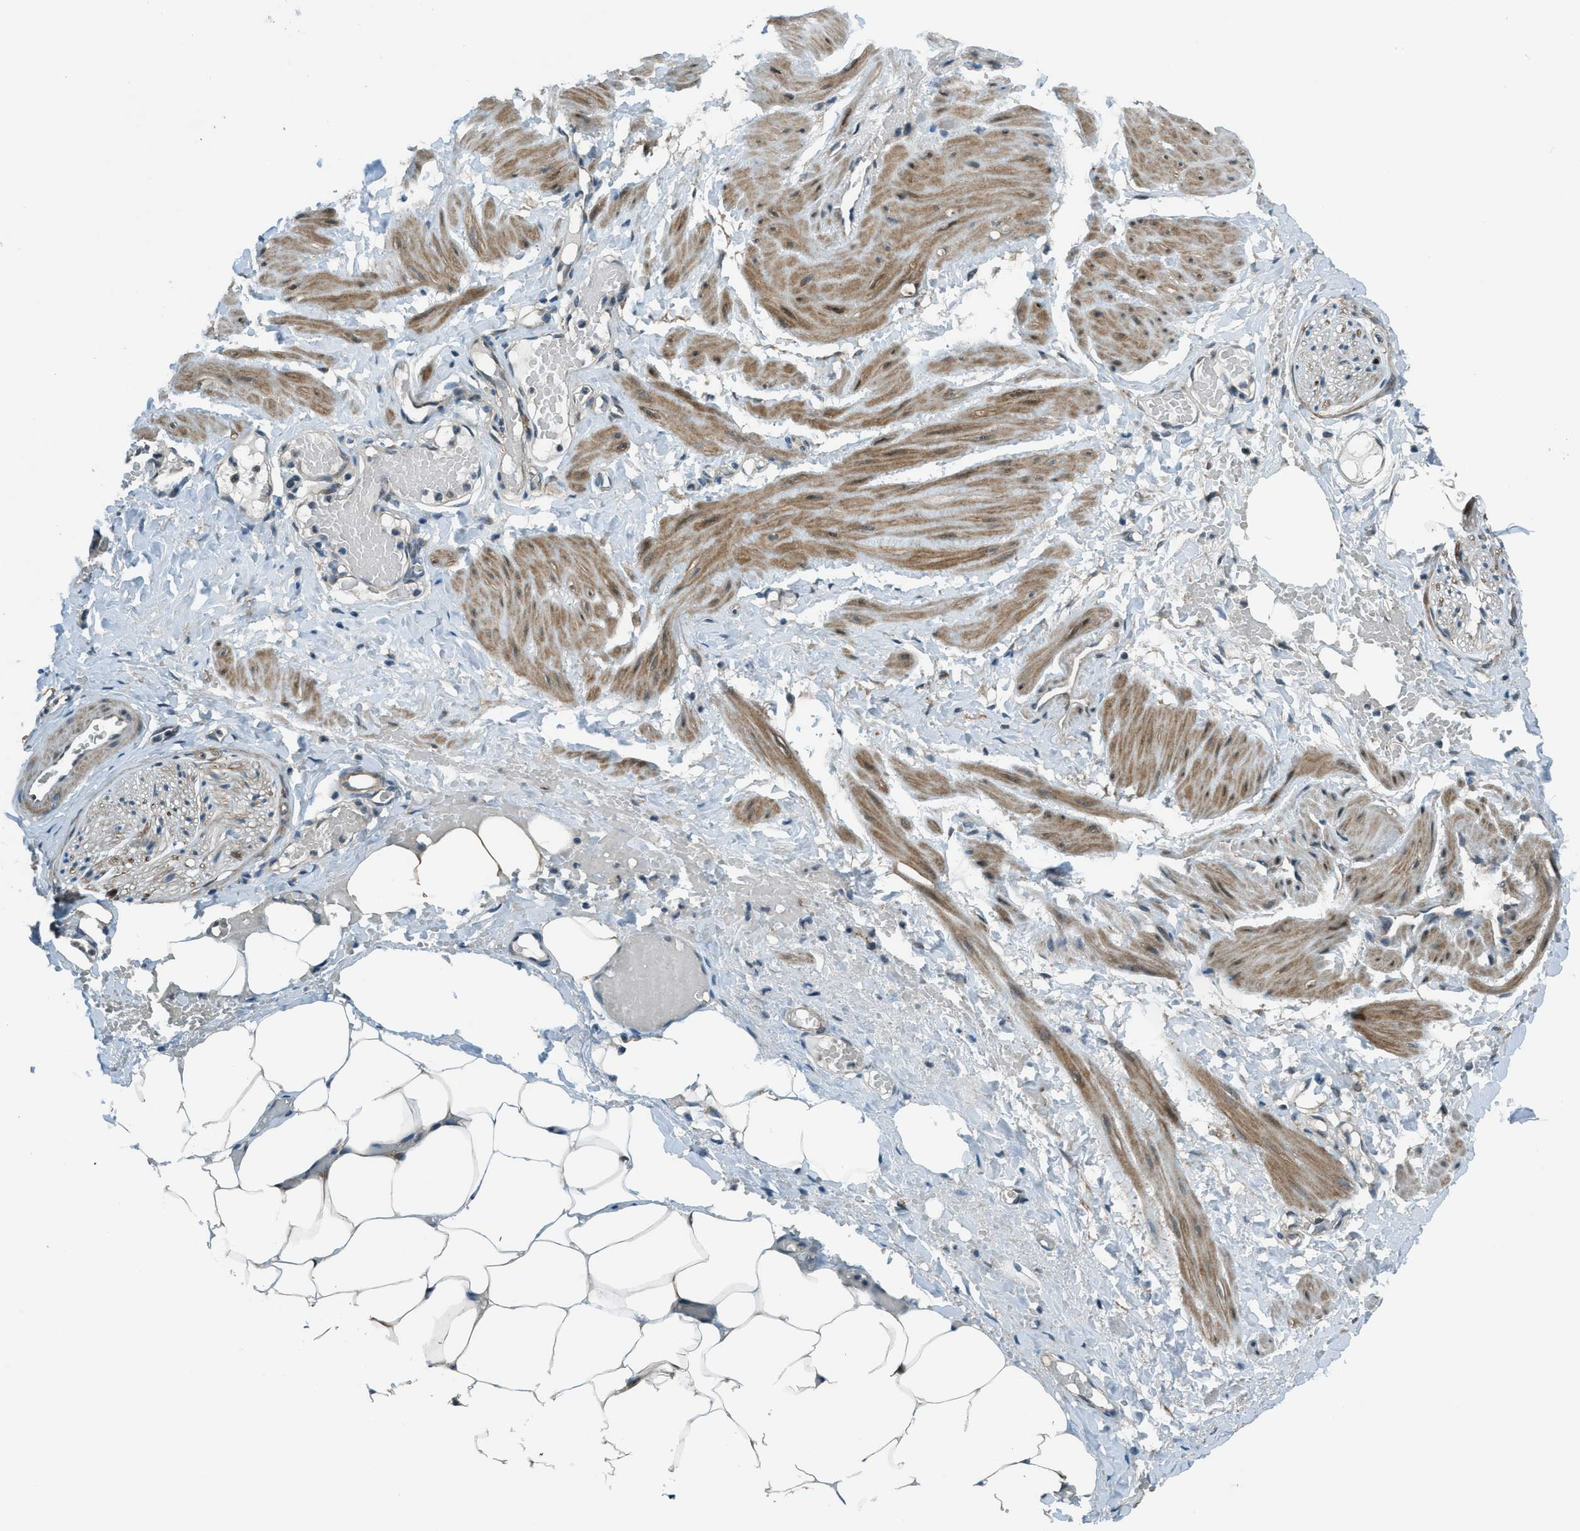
{"staining": {"intensity": "moderate", "quantity": "25%-75%", "location": "cytoplasmic/membranous"}, "tissue": "adipose tissue", "cell_type": "Adipocytes", "image_type": "normal", "snomed": [{"axis": "morphology", "description": "Normal tissue, NOS"}, {"axis": "topography", "description": "Soft tissue"}, {"axis": "topography", "description": "Vascular tissue"}], "caption": "An image showing moderate cytoplasmic/membranous staining in approximately 25%-75% of adipocytes in normal adipose tissue, as visualized by brown immunohistochemical staining.", "gene": "NPEPL1", "patient": {"sex": "female", "age": 35}}